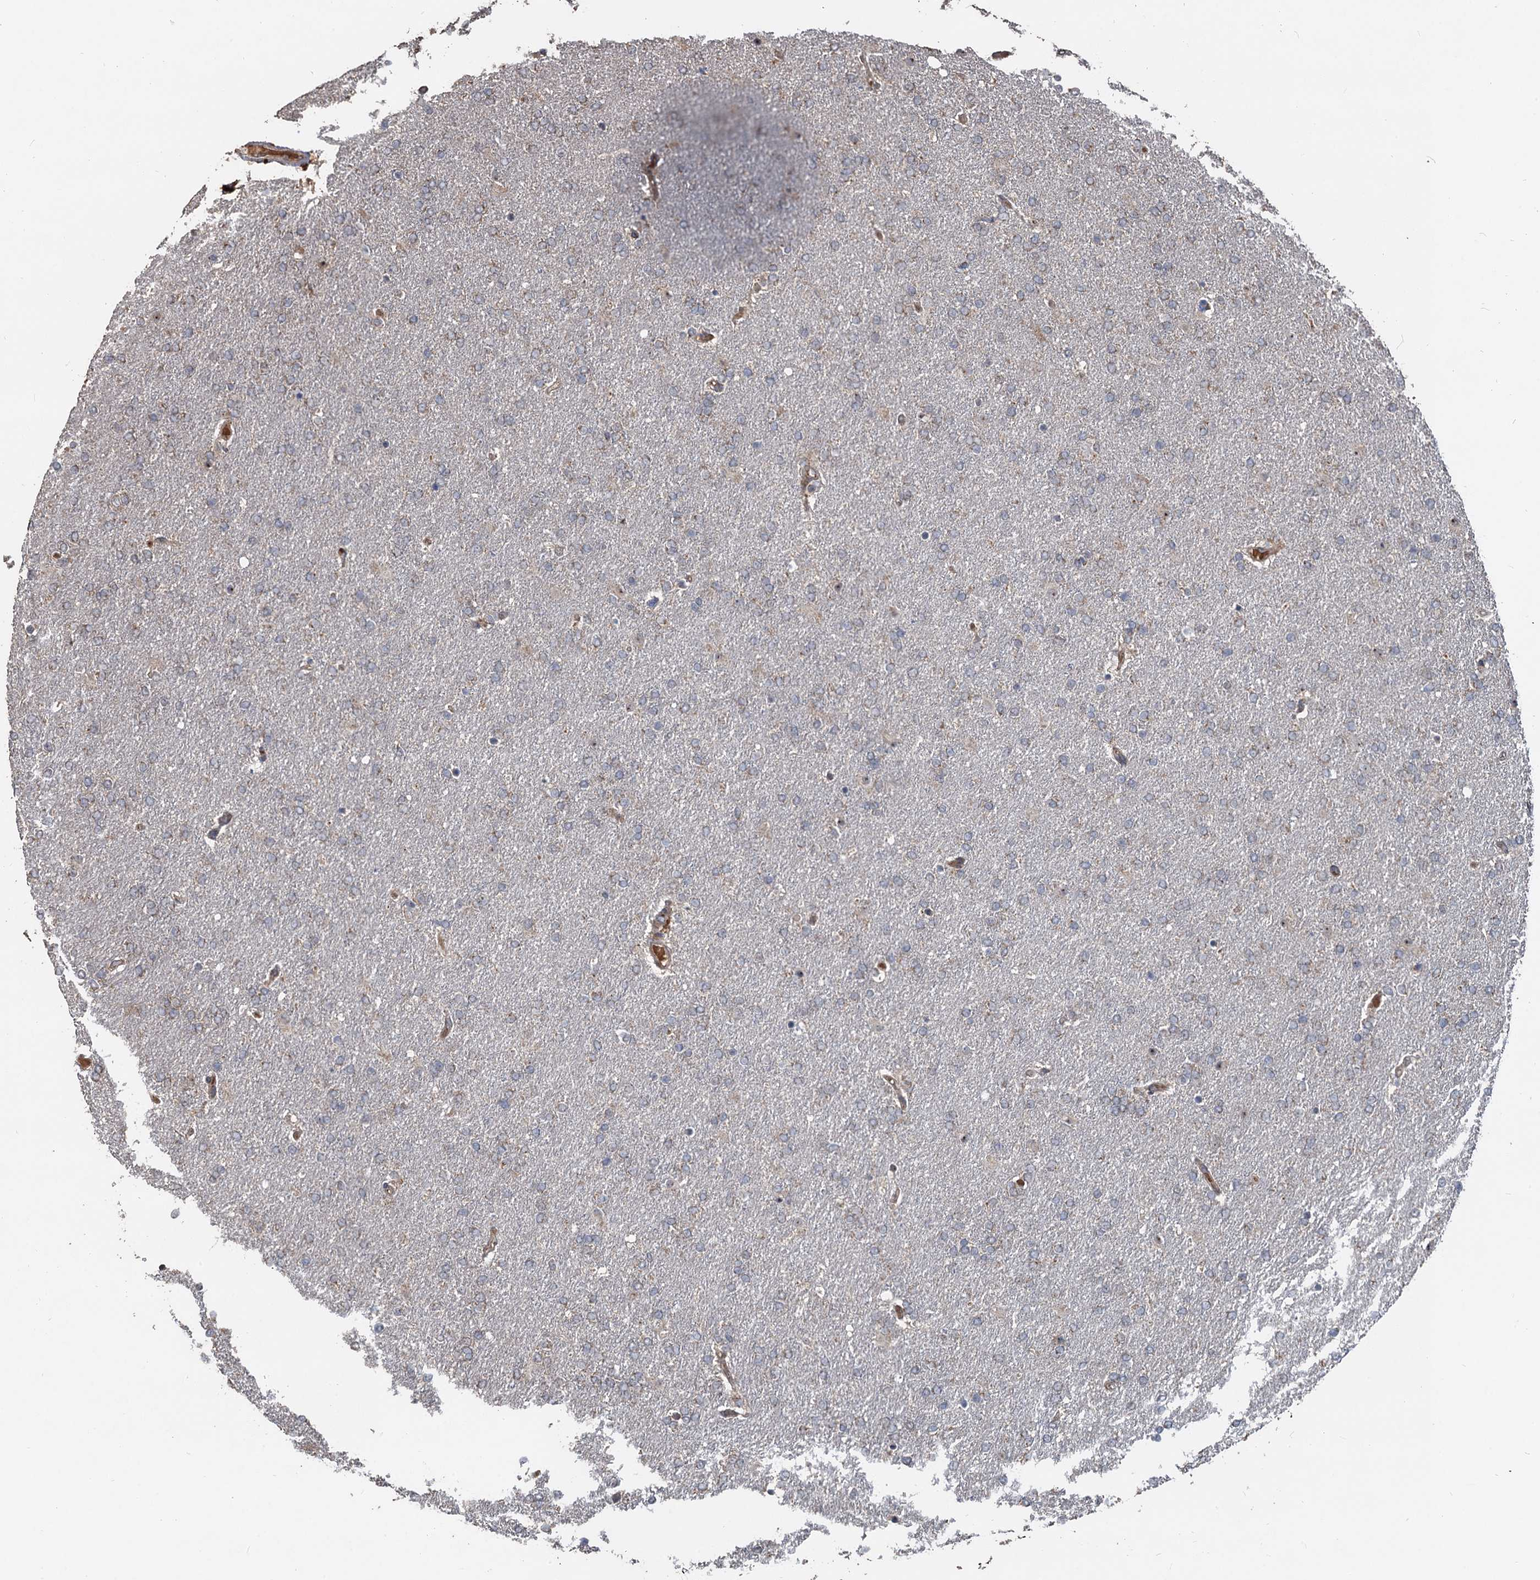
{"staining": {"intensity": "negative", "quantity": "none", "location": "none"}, "tissue": "glioma", "cell_type": "Tumor cells", "image_type": "cancer", "snomed": [{"axis": "morphology", "description": "Glioma, malignant, High grade"}, {"axis": "topography", "description": "Brain"}], "caption": "Micrograph shows no significant protein positivity in tumor cells of glioma.", "gene": "DEXI", "patient": {"sex": "male", "age": 72}}